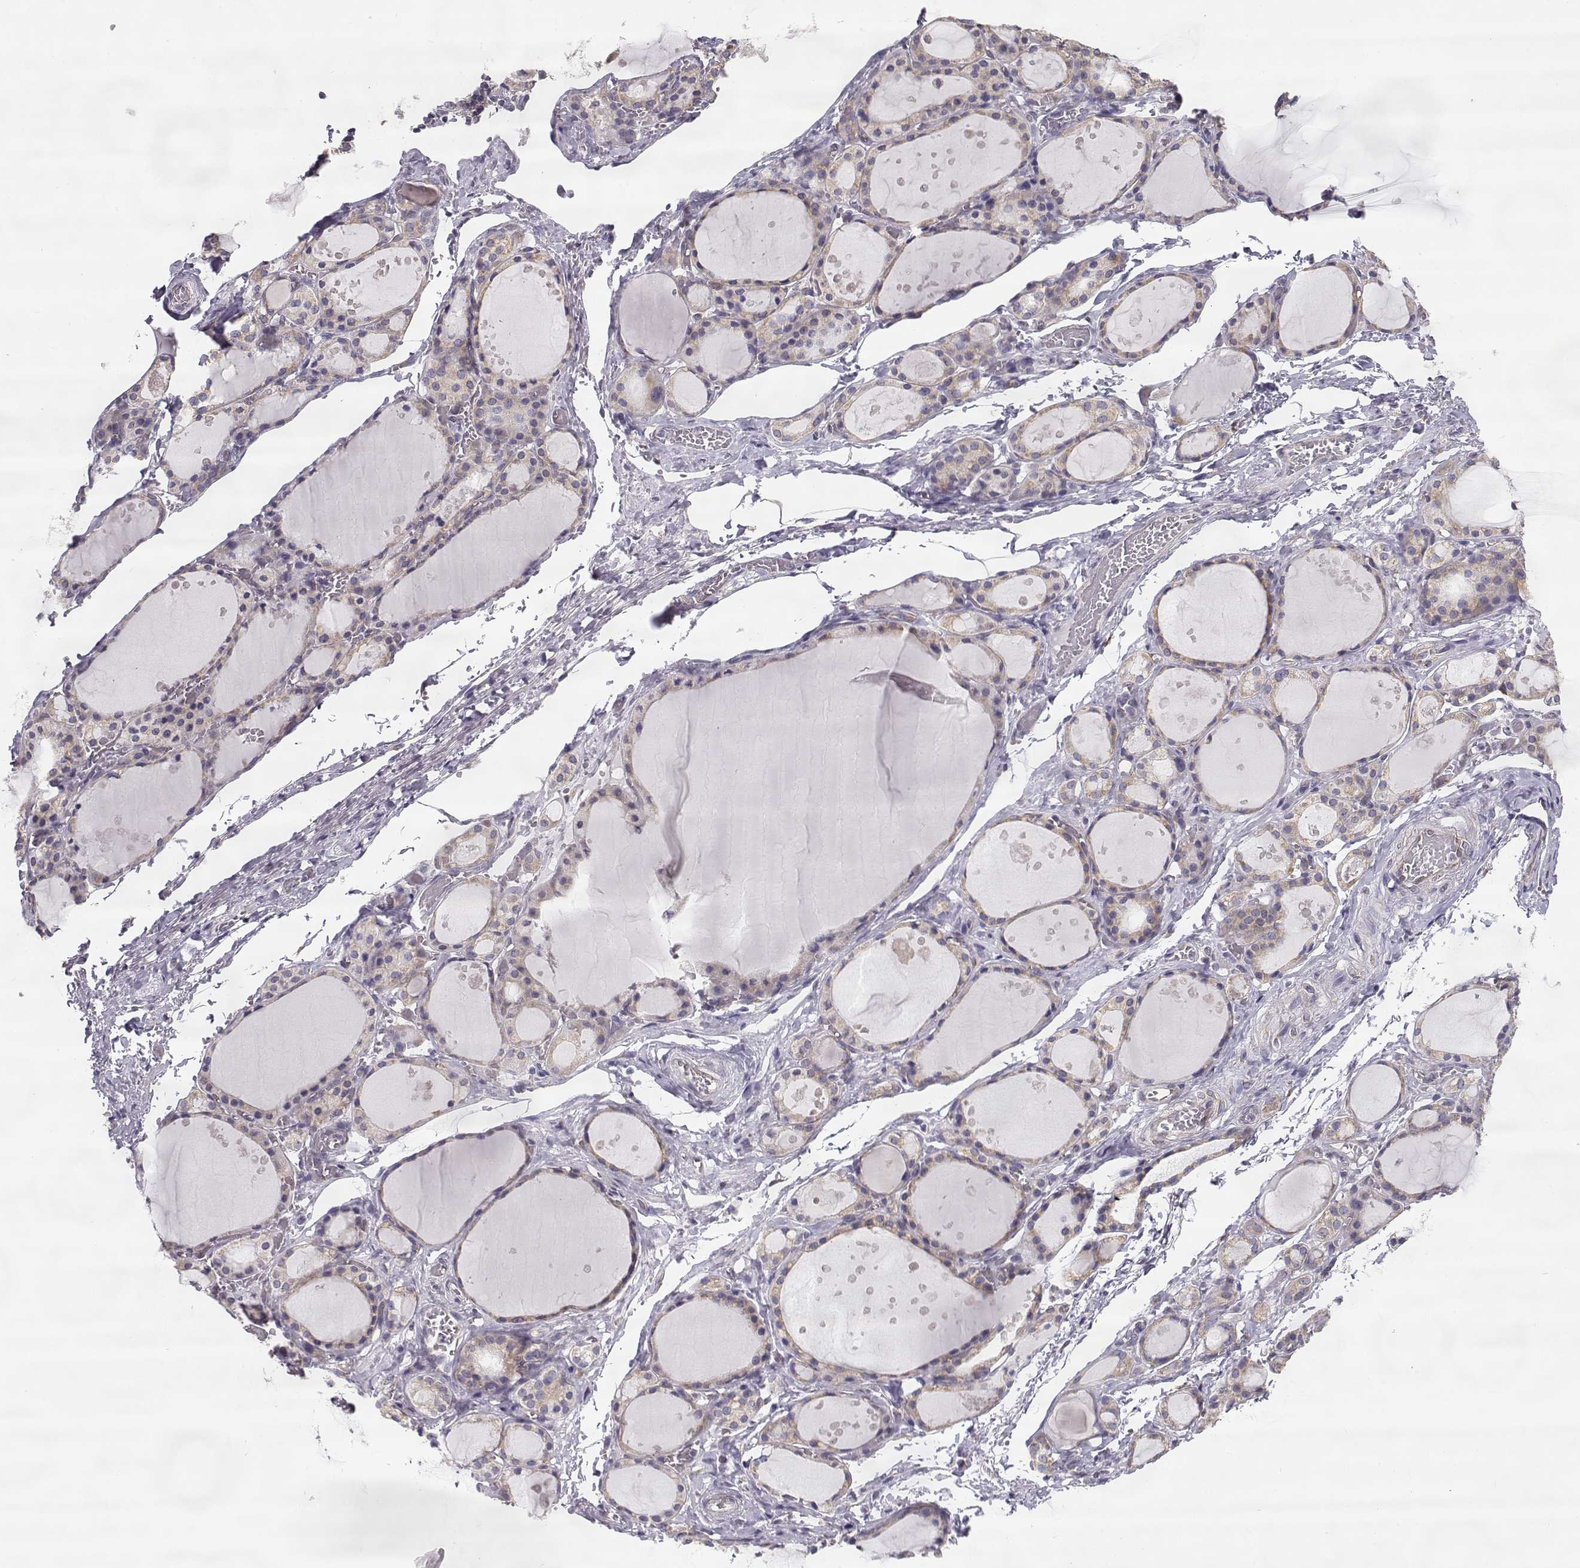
{"staining": {"intensity": "weak", "quantity": ">75%", "location": "cytoplasmic/membranous"}, "tissue": "thyroid gland", "cell_type": "Glandular cells", "image_type": "normal", "snomed": [{"axis": "morphology", "description": "Normal tissue, NOS"}, {"axis": "topography", "description": "Thyroid gland"}], "caption": "Unremarkable thyroid gland shows weak cytoplasmic/membranous positivity in approximately >75% of glandular cells, visualized by immunohistochemistry. The staining was performed using DAB (3,3'-diaminobenzidine) to visualize the protein expression in brown, while the nuclei were stained in blue with hematoxylin (Magnification: 20x).", "gene": "BEND6", "patient": {"sex": "male", "age": 68}}